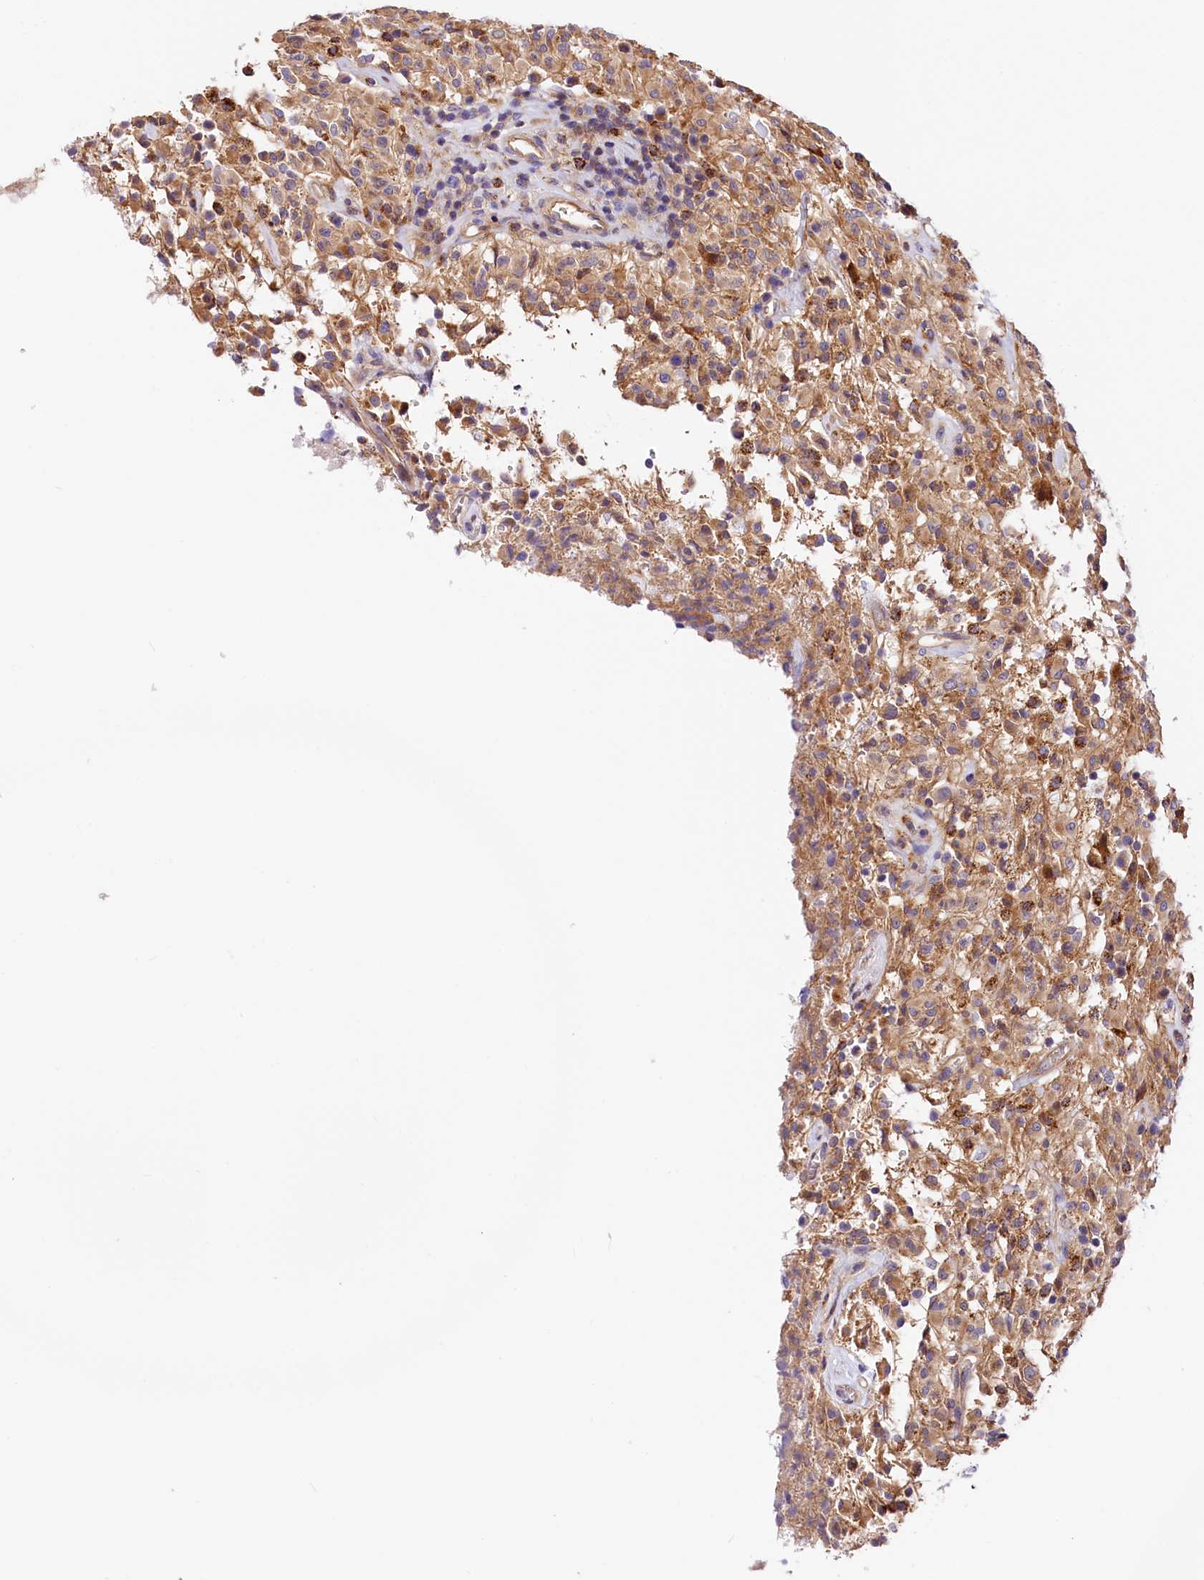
{"staining": {"intensity": "moderate", "quantity": ">75%", "location": "cytoplasmic/membranous"}, "tissue": "glioma", "cell_type": "Tumor cells", "image_type": "cancer", "snomed": [{"axis": "morphology", "description": "Glioma, malignant, High grade"}, {"axis": "topography", "description": "Brain"}], "caption": "Protein expression analysis of human malignant glioma (high-grade) reveals moderate cytoplasmic/membranous staining in about >75% of tumor cells. (brown staining indicates protein expression, while blue staining denotes nuclei).", "gene": "ARMC6", "patient": {"sex": "female", "age": 57}}